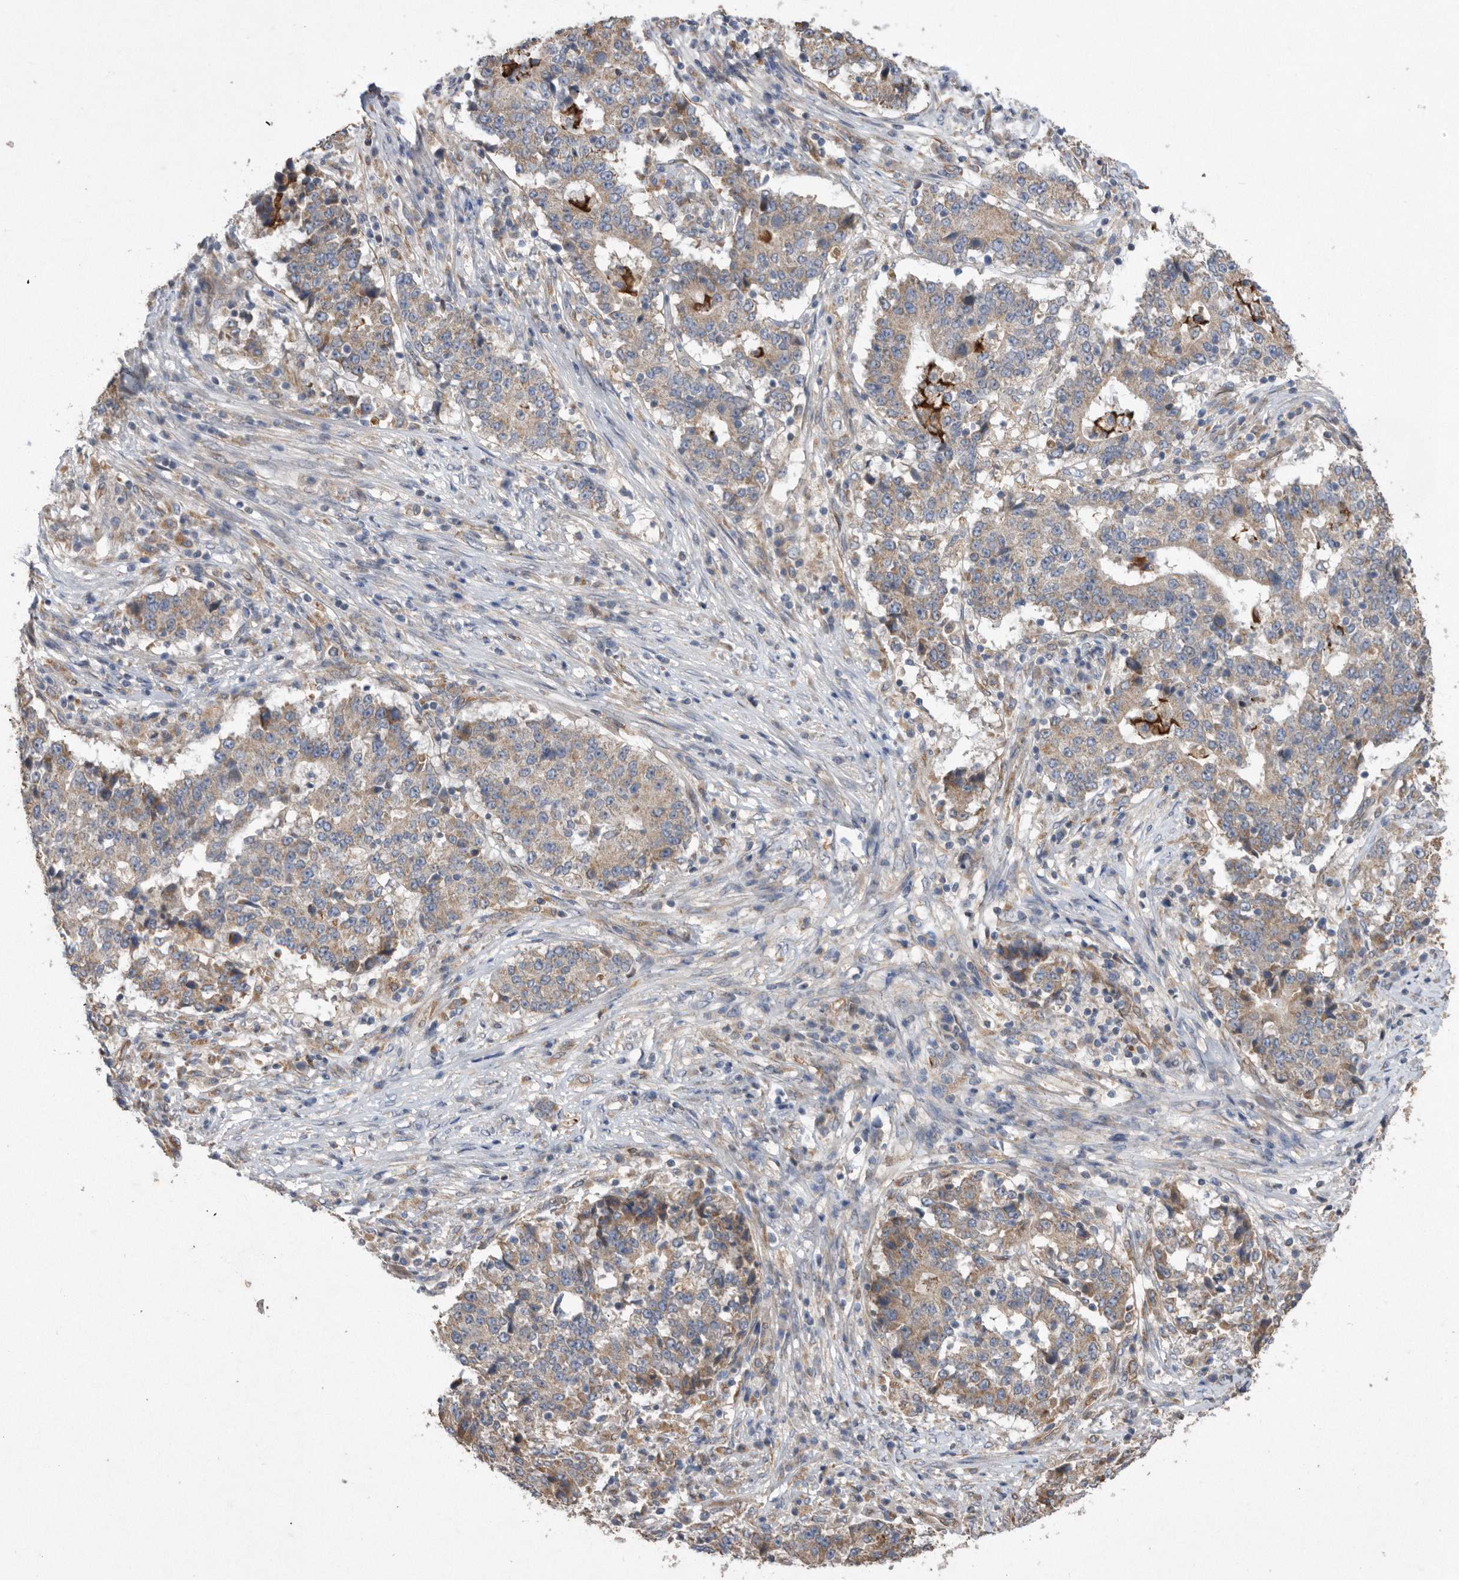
{"staining": {"intensity": "weak", "quantity": "25%-75%", "location": "cytoplasmic/membranous"}, "tissue": "stomach cancer", "cell_type": "Tumor cells", "image_type": "cancer", "snomed": [{"axis": "morphology", "description": "Adenocarcinoma, NOS"}, {"axis": "topography", "description": "Stomach"}], "caption": "Approximately 25%-75% of tumor cells in stomach adenocarcinoma reveal weak cytoplasmic/membranous protein staining as visualized by brown immunohistochemical staining.", "gene": "PON2", "patient": {"sex": "male", "age": 59}}